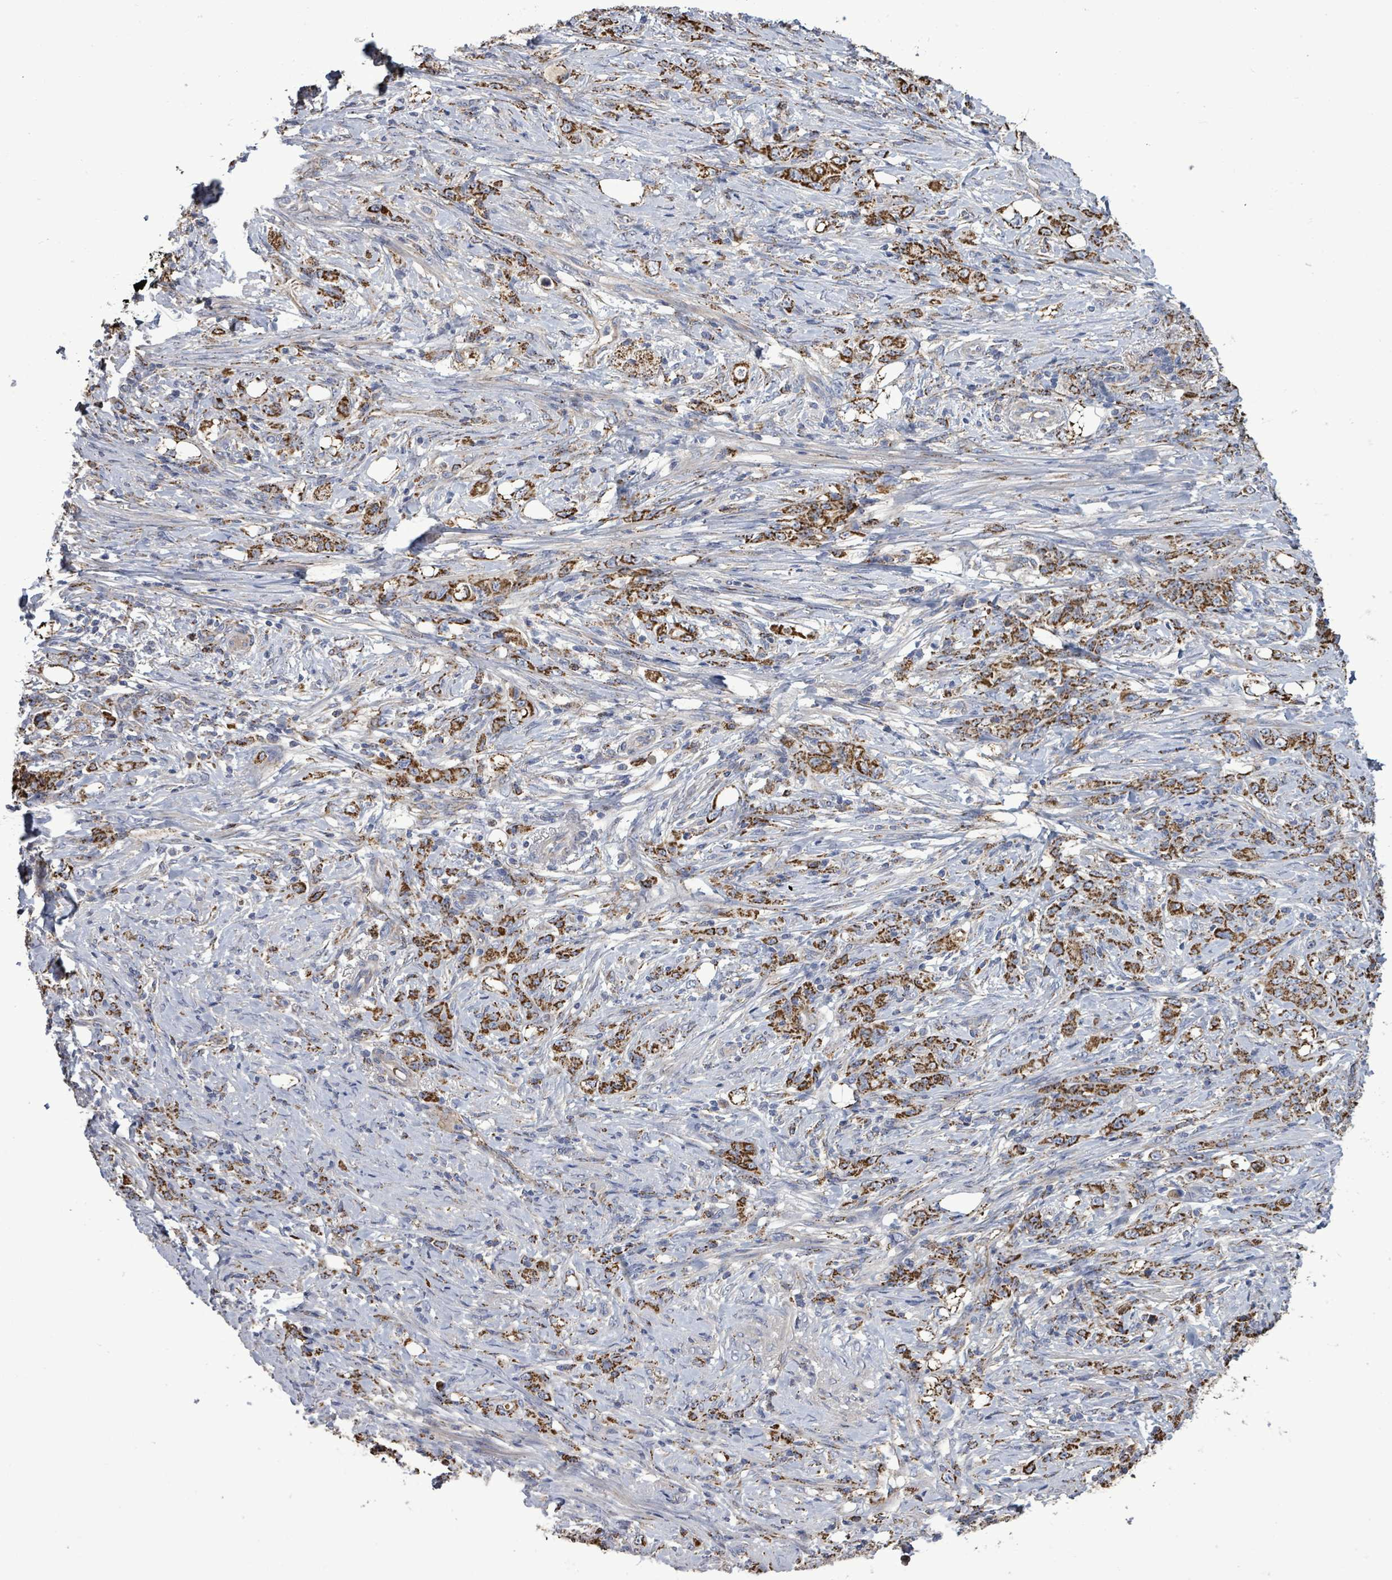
{"staining": {"intensity": "strong", "quantity": ">75%", "location": "cytoplasmic/membranous"}, "tissue": "stomach cancer", "cell_type": "Tumor cells", "image_type": "cancer", "snomed": [{"axis": "morphology", "description": "Adenocarcinoma, NOS"}, {"axis": "topography", "description": "Stomach"}], "caption": "Immunohistochemical staining of stomach cancer reveals high levels of strong cytoplasmic/membranous protein staining in about >75% of tumor cells.", "gene": "MTMR12", "patient": {"sex": "female", "age": 79}}